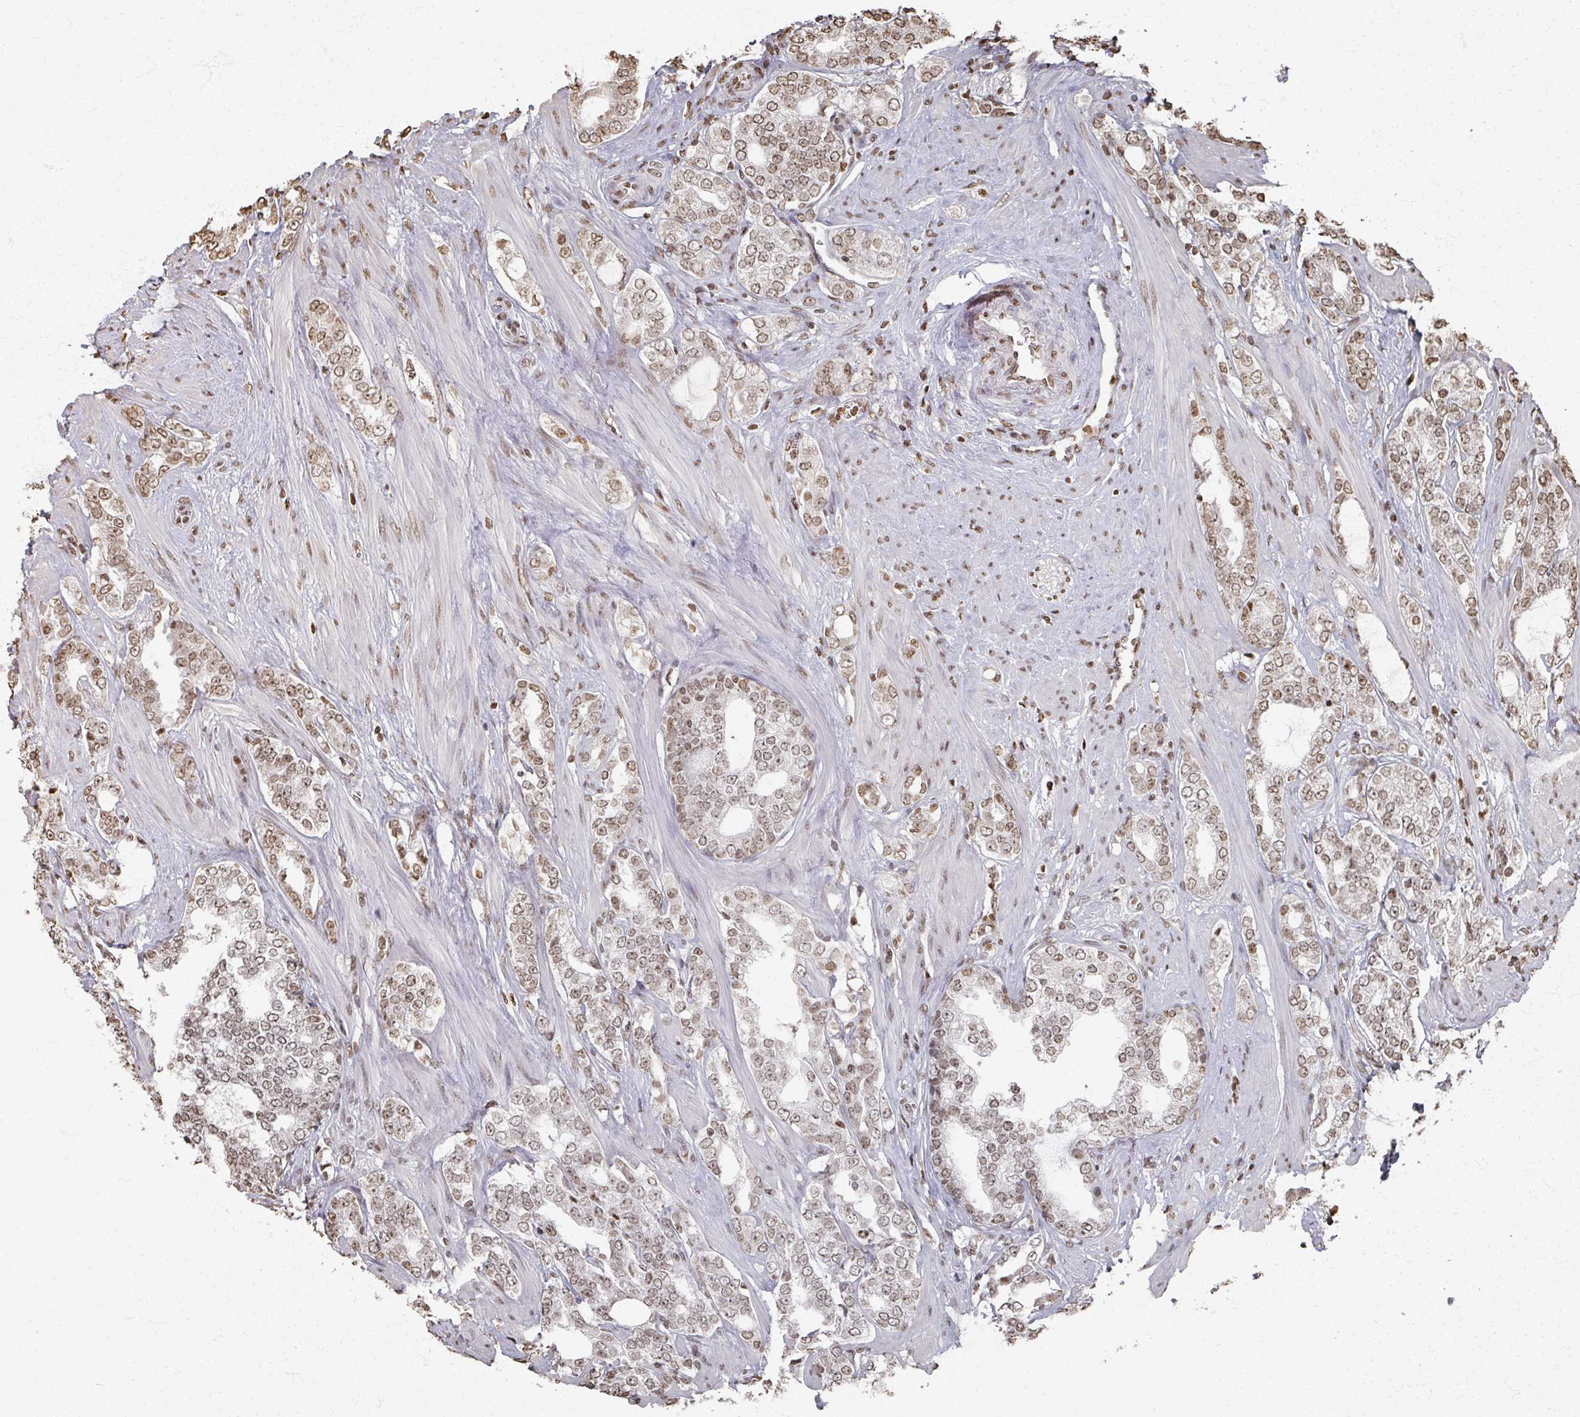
{"staining": {"intensity": "moderate", "quantity": ">75%", "location": "nuclear"}, "tissue": "prostate cancer", "cell_type": "Tumor cells", "image_type": "cancer", "snomed": [{"axis": "morphology", "description": "Adenocarcinoma, High grade"}, {"axis": "topography", "description": "Prostate"}], "caption": "An IHC photomicrograph of neoplastic tissue is shown. Protein staining in brown labels moderate nuclear positivity in adenocarcinoma (high-grade) (prostate) within tumor cells.", "gene": "DCUN1D5", "patient": {"sex": "male", "age": 64}}